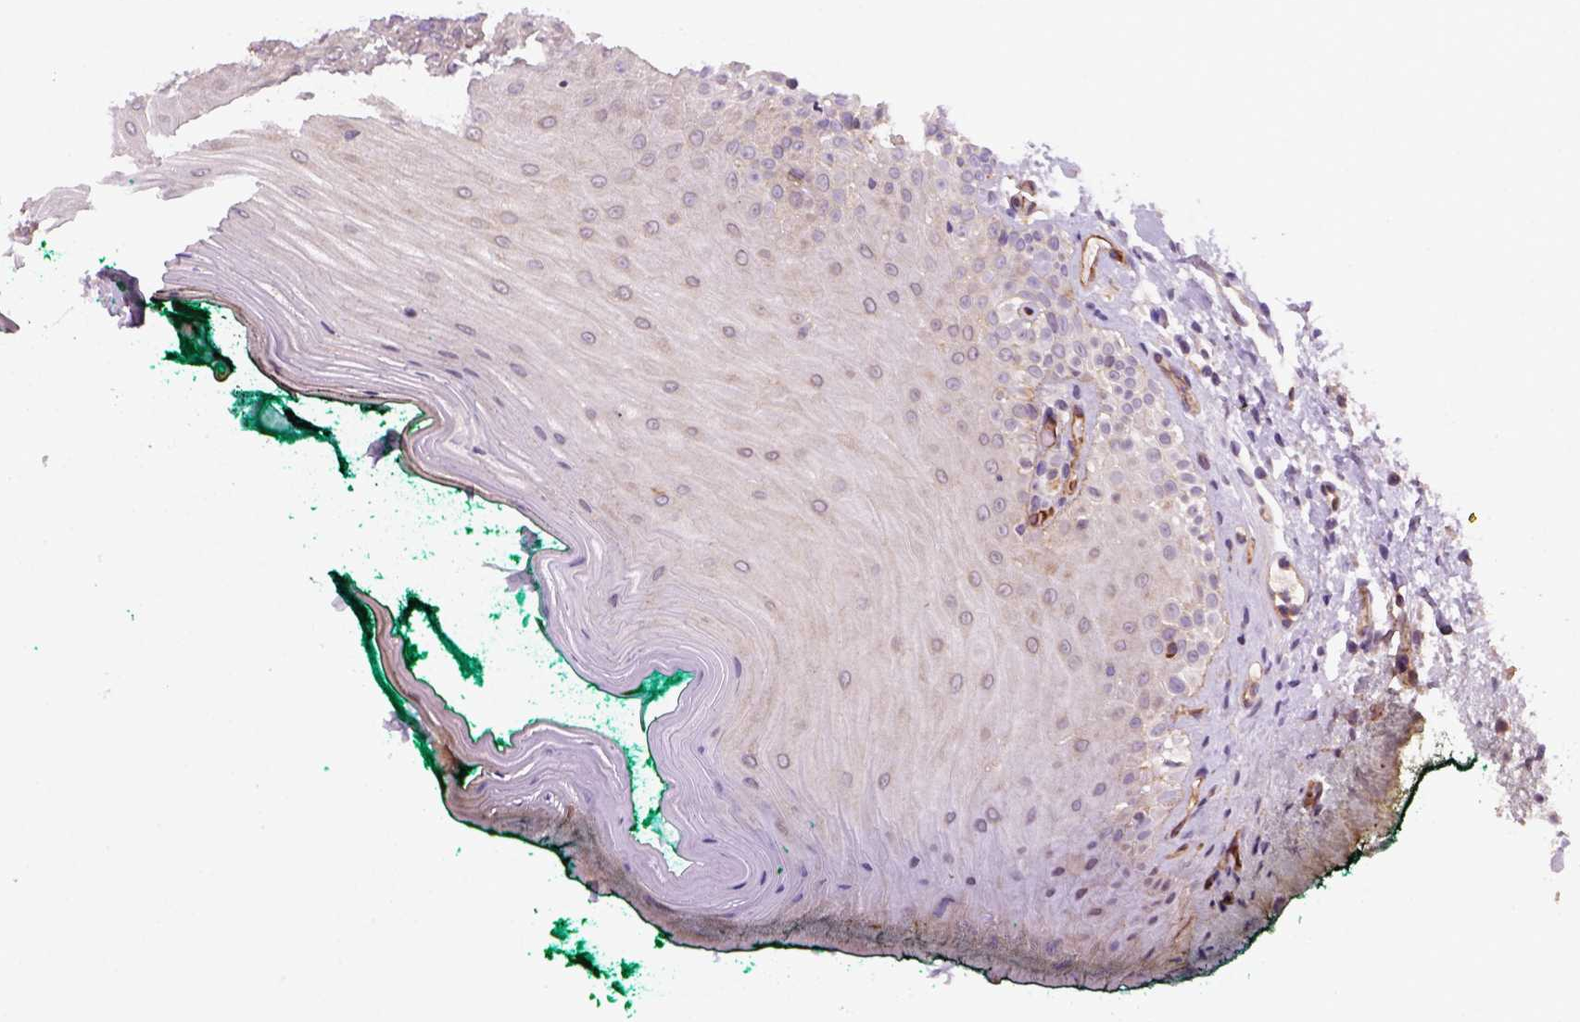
{"staining": {"intensity": "weak", "quantity": "<25%", "location": "nuclear"}, "tissue": "oral mucosa", "cell_type": "Squamous epithelial cells", "image_type": "normal", "snomed": [{"axis": "morphology", "description": "Normal tissue, NOS"}, {"axis": "topography", "description": "Oral tissue"}], "caption": "Immunohistochemical staining of normal human oral mucosa demonstrates no significant positivity in squamous epithelial cells. (DAB (3,3'-diaminobenzidine) immunohistochemistry, high magnification).", "gene": "VSTM5", "patient": {"sex": "female", "age": 83}}